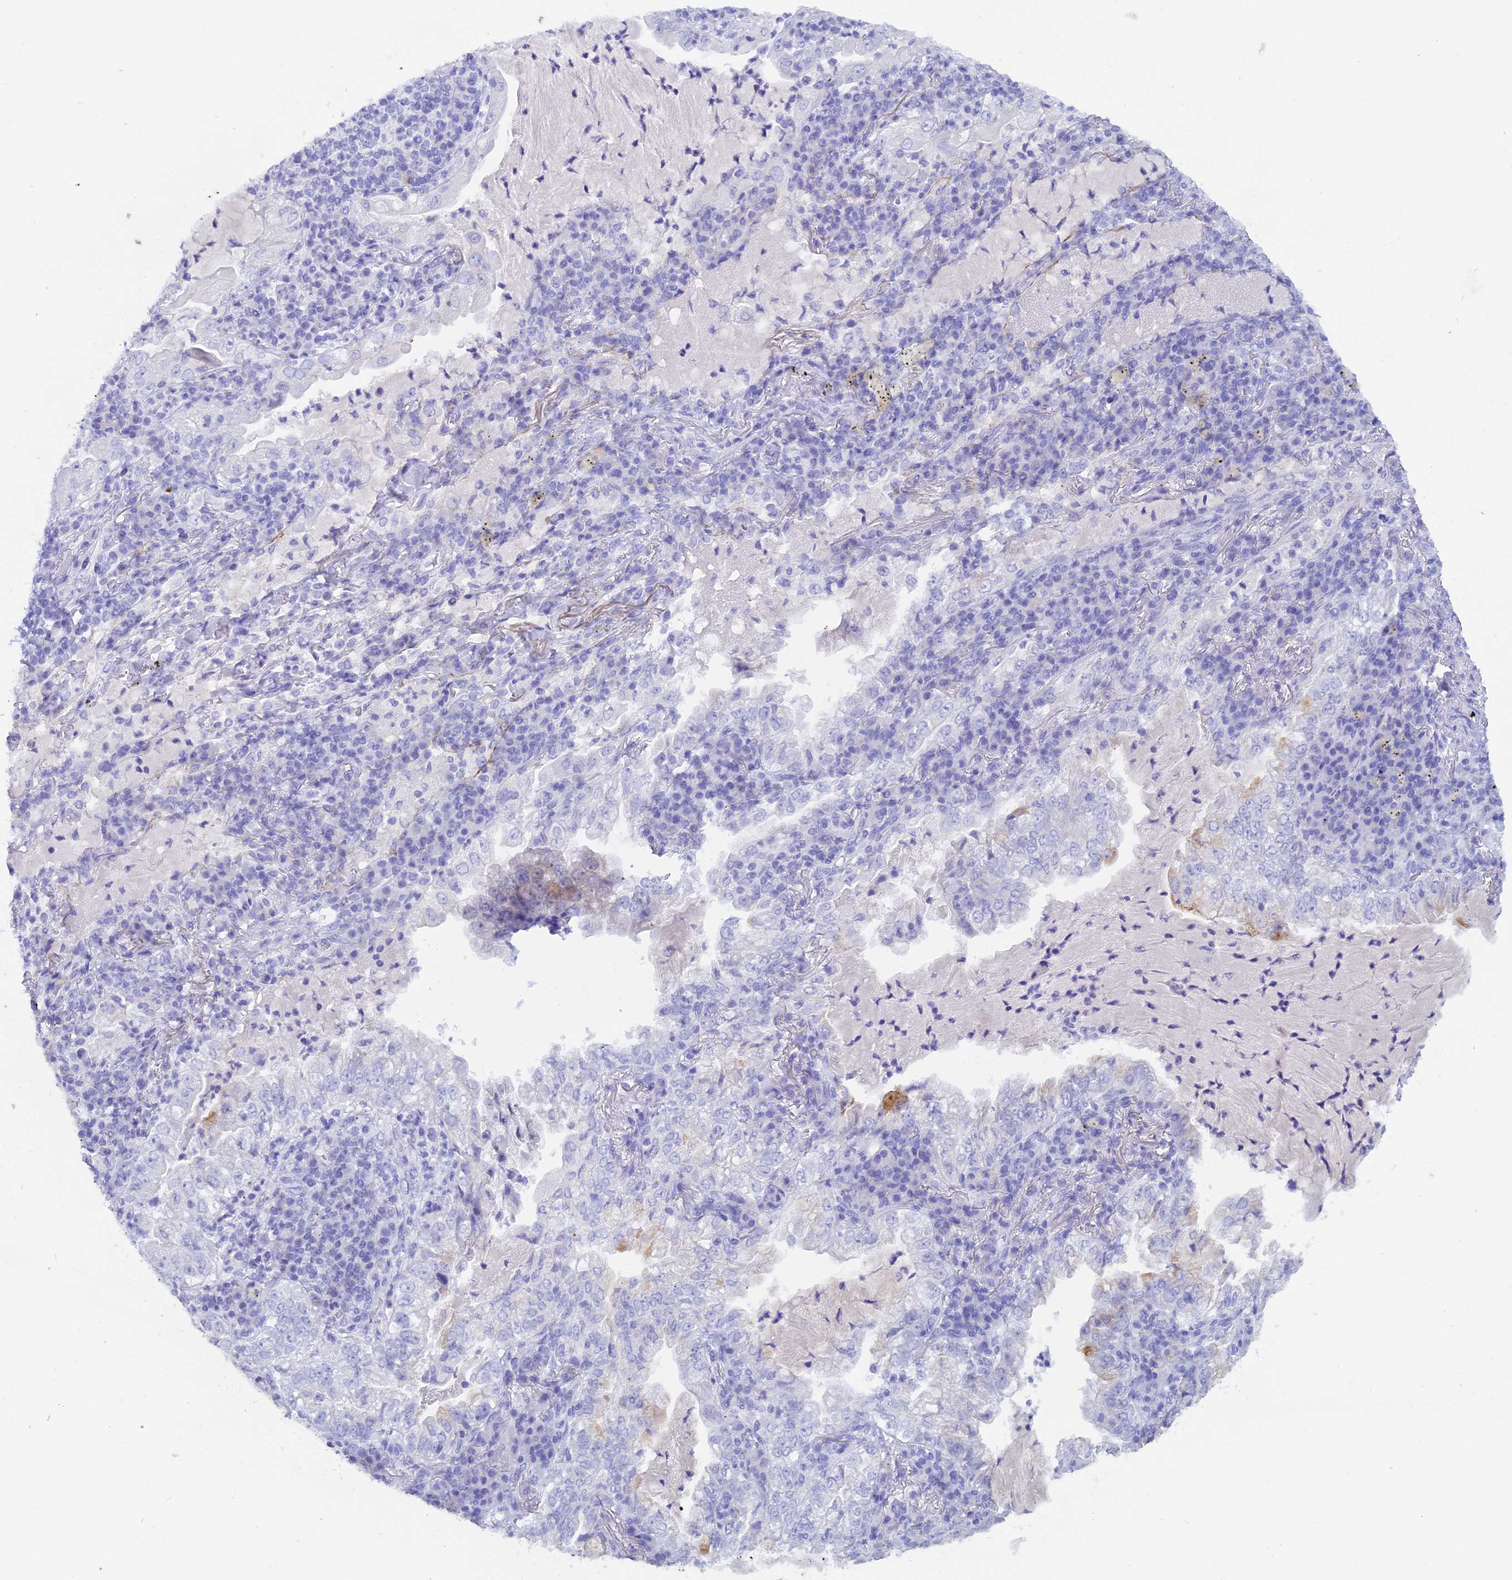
{"staining": {"intensity": "negative", "quantity": "none", "location": "none"}, "tissue": "lung cancer", "cell_type": "Tumor cells", "image_type": "cancer", "snomed": [{"axis": "morphology", "description": "Adenocarcinoma, NOS"}, {"axis": "topography", "description": "Lung"}], "caption": "DAB immunohistochemical staining of human lung adenocarcinoma shows no significant expression in tumor cells.", "gene": "REG1A", "patient": {"sex": "female", "age": 73}}